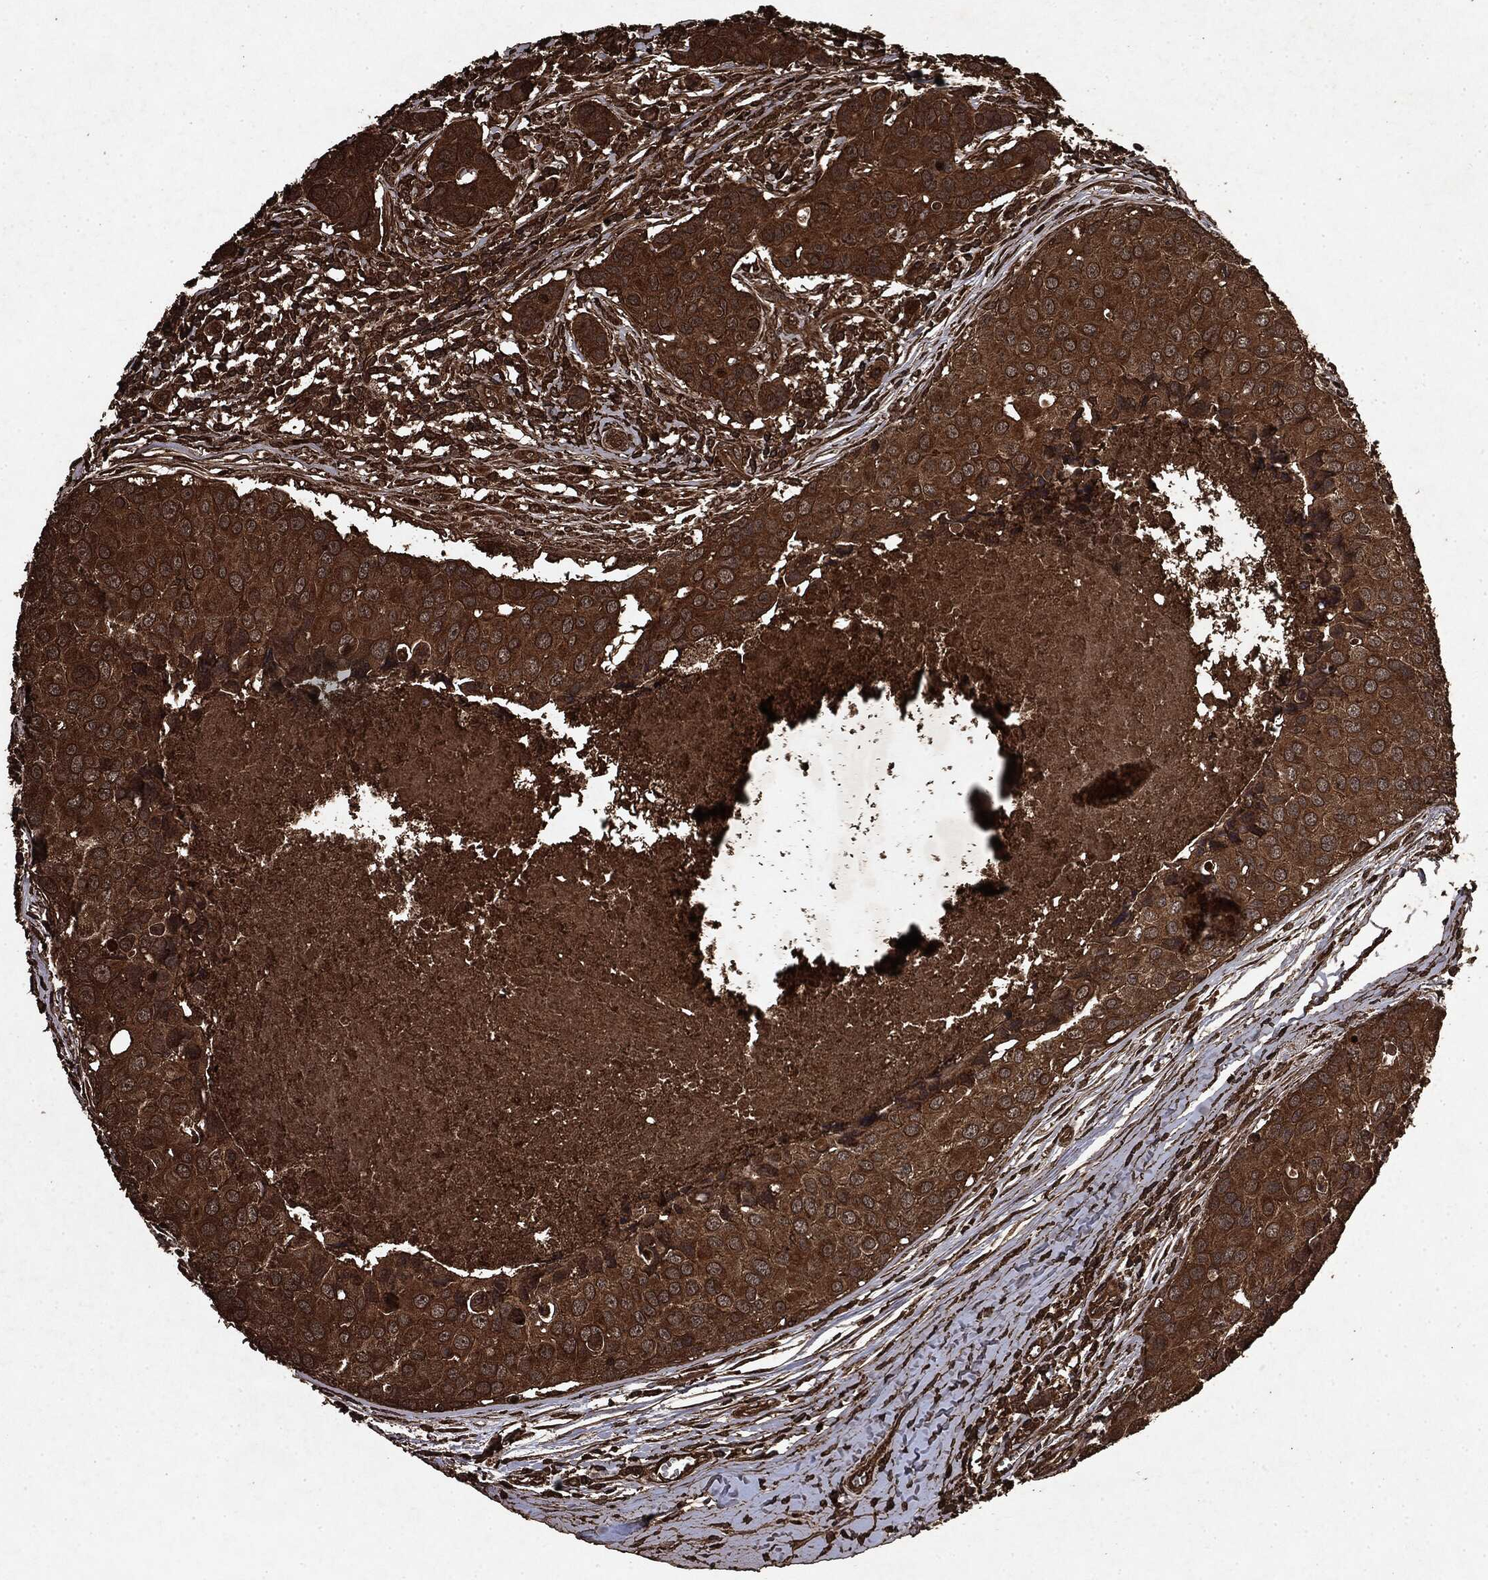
{"staining": {"intensity": "strong", "quantity": ">75%", "location": "cytoplasmic/membranous"}, "tissue": "breast cancer", "cell_type": "Tumor cells", "image_type": "cancer", "snomed": [{"axis": "morphology", "description": "Duct carcinoma"}, {"axis": "topography", "description": "Breast"}], "caption": "Immunohistochemical staining of human infiltrating ductal carcinoma (breast) demonstrates high levels of strong cytoplasmic/membranous staining in approximately >75% of tumor cells.", "gene": "ARAF", "patient": {"sex": "female", "age": 24}}